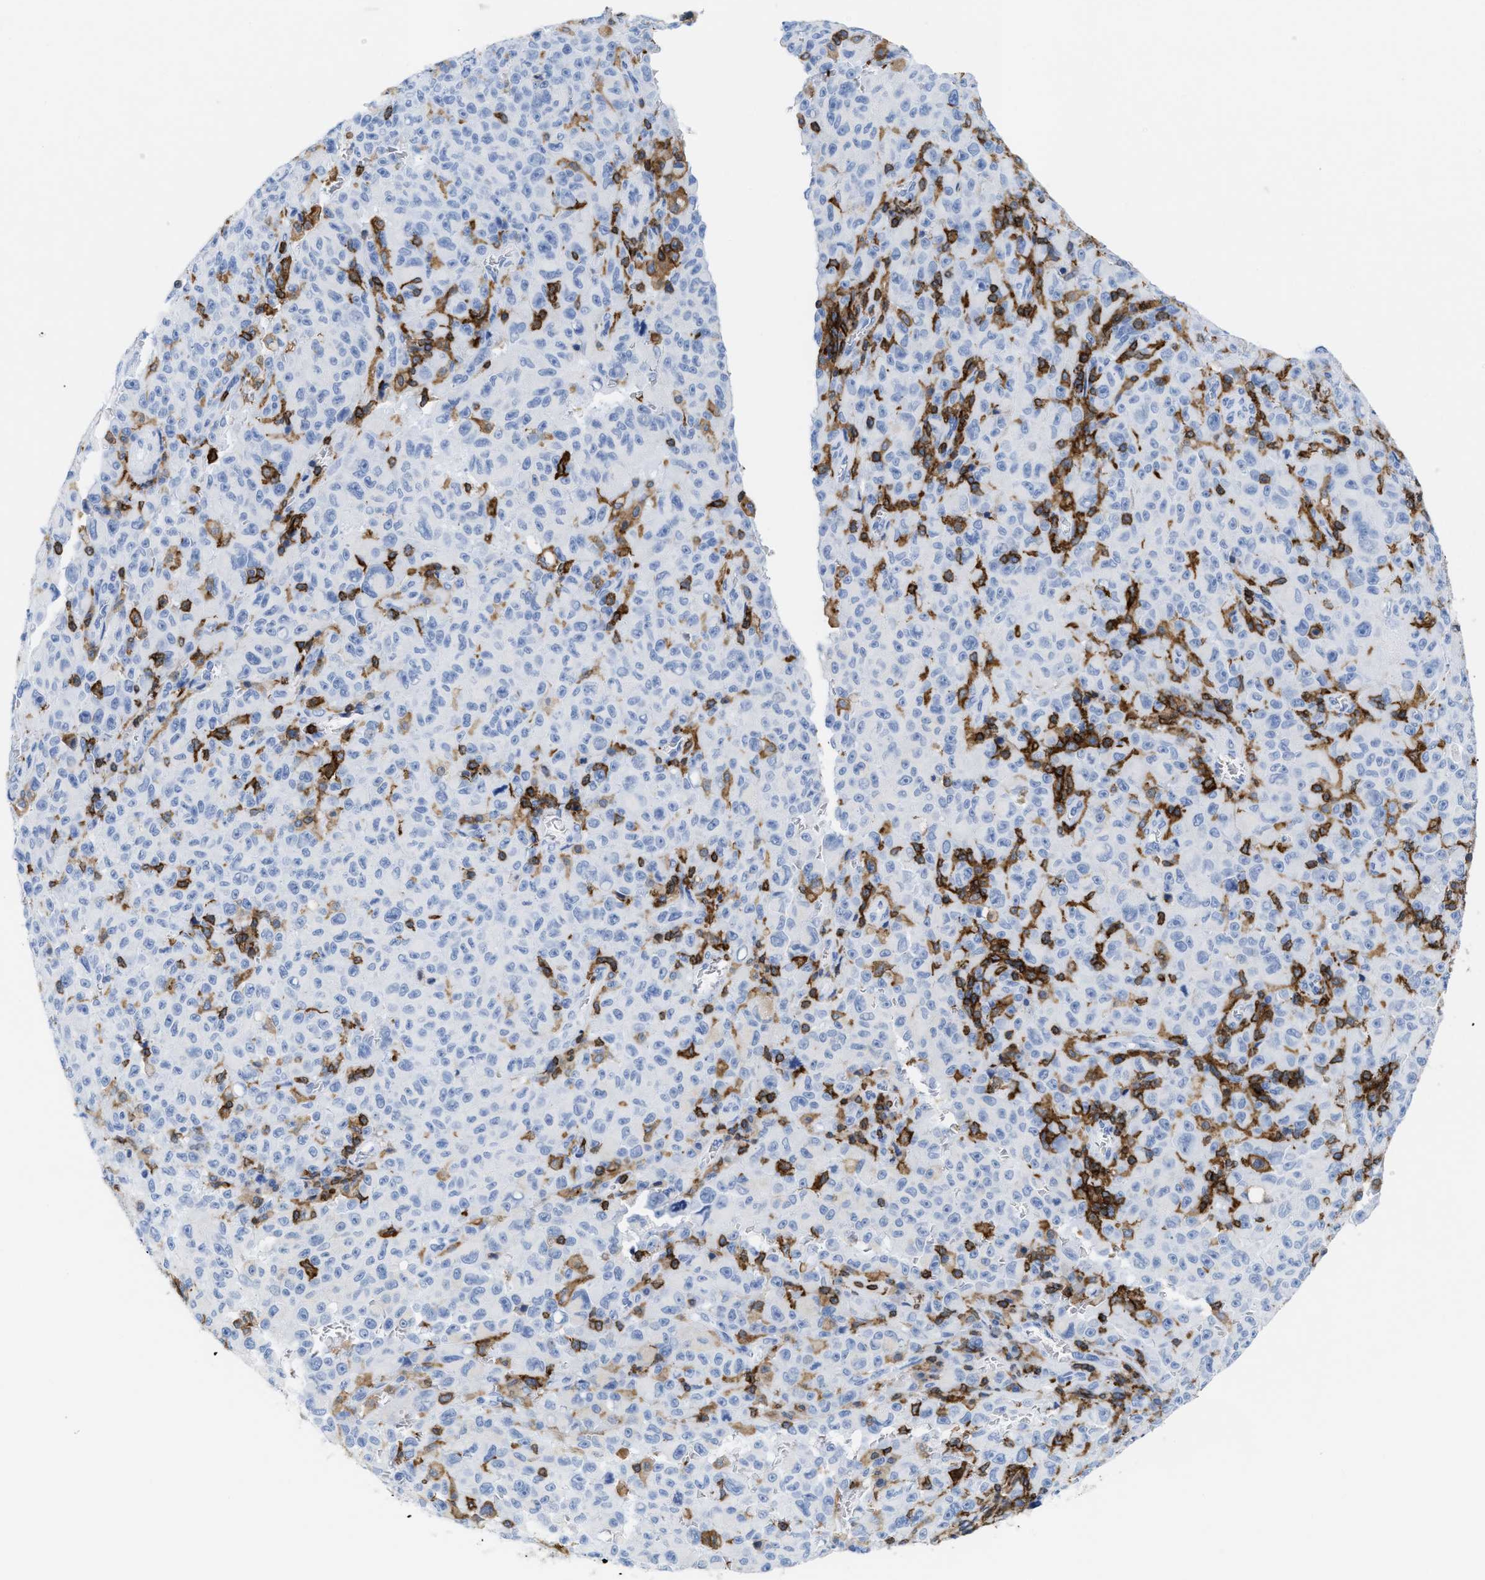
{"staining": {"intensity": "negative", "quantity": "none", "location": "none"}, "tissue": "melanoma", "cell_type": "Tumor cells", "image_type": "cancer", "snomed": [{"axis": "morphology", "description": "Malignant melanoma, NOS"}, {"axis": "topography", "description": "Skin"}], "caption": "This is a histopathology image of immunohistochemistry (IHC) staining of melanoma, which shows no expression in tumor cells. (DAB (3,3'-diaminobenzidine) immunohistochemistry (IHC), high magnification).", "gene": "LCP1", "patient": {"sex": "female", "age": 82}}